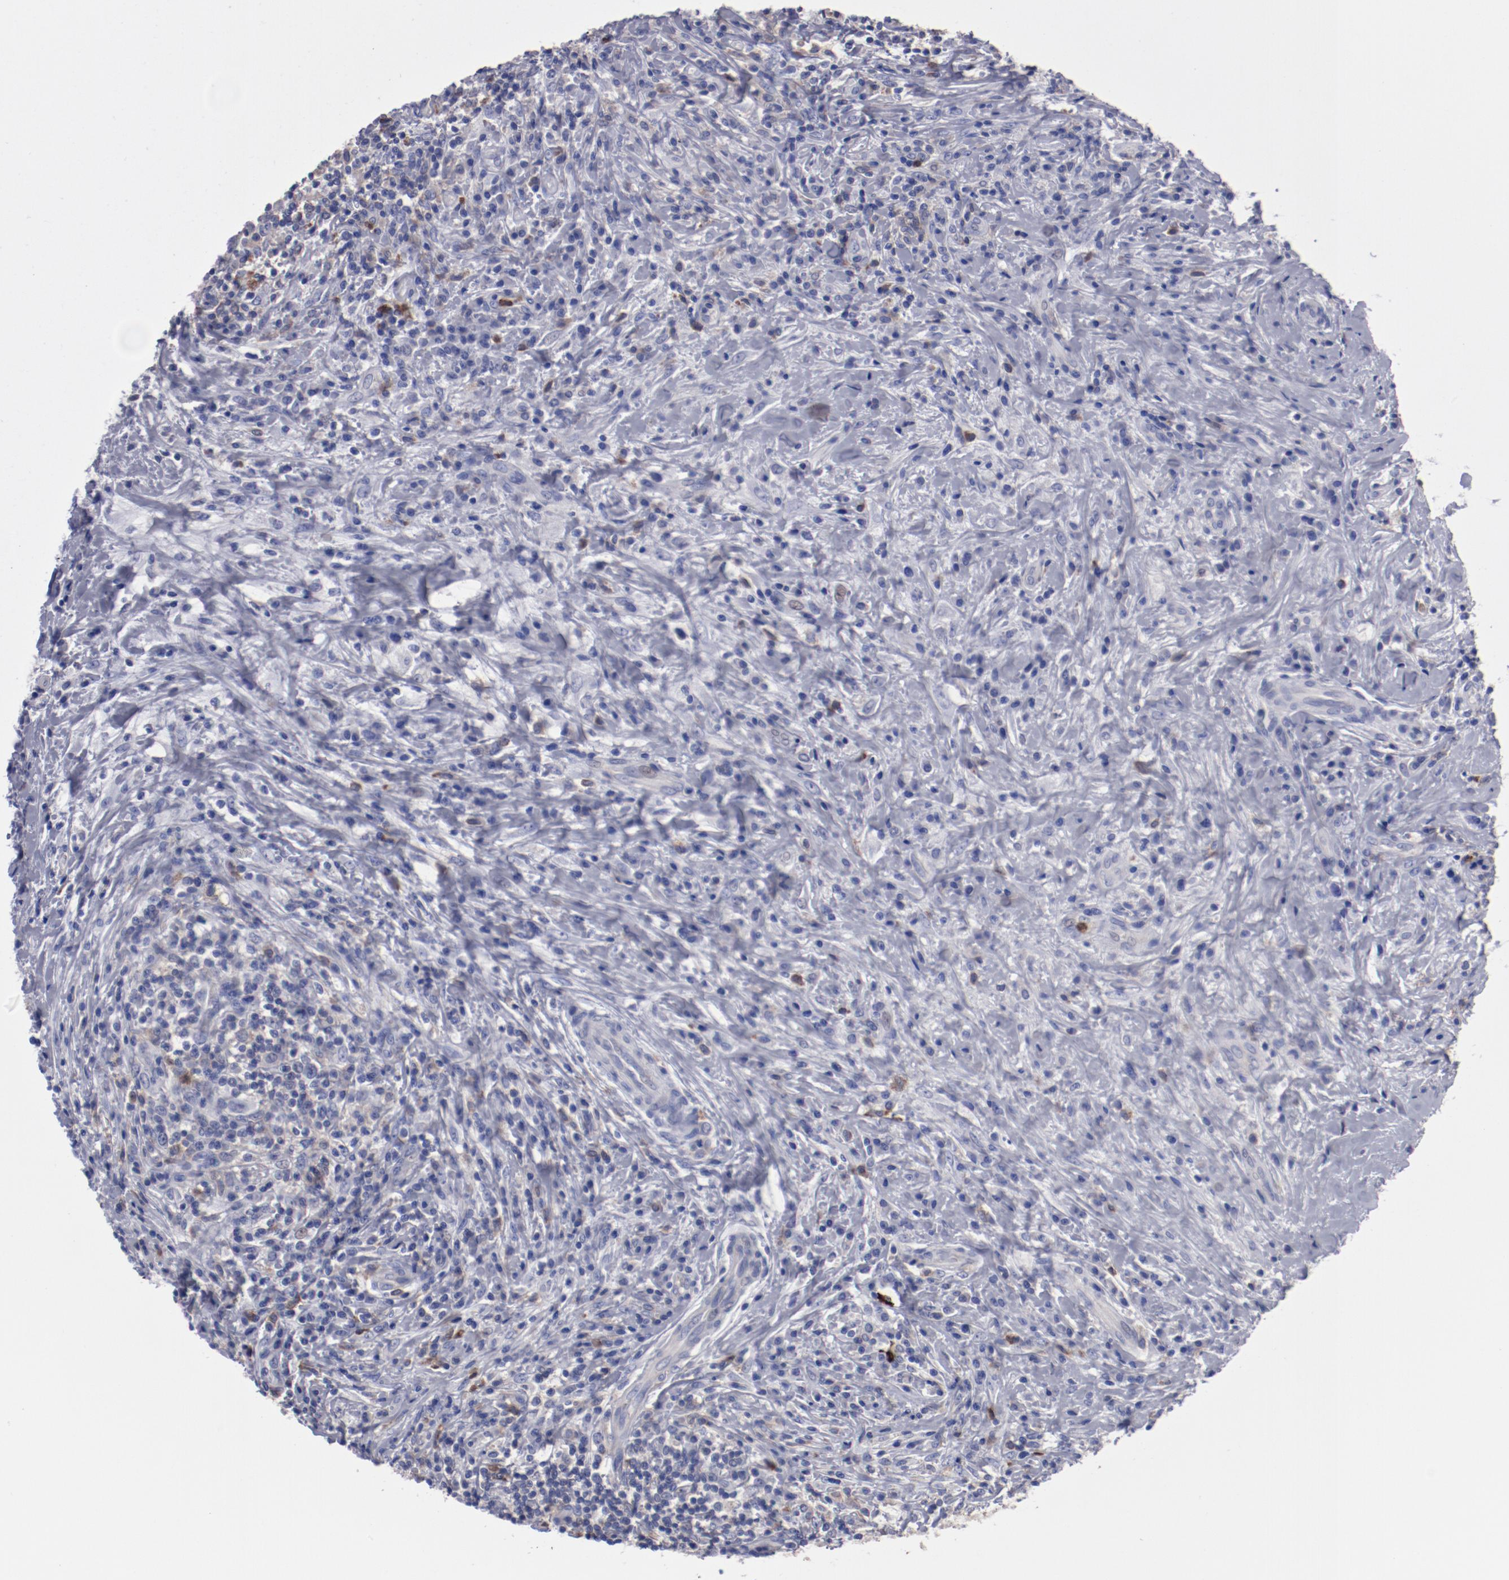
{"staining": {"intensity": "moderate", "quantity": "<25%", "location": "cytoplasmic/membranous"}, "tissue": "lymphoma", "cell_type": "Tumor cells", "image_type": "cancer", "snomed": [{"axis": "morphology", "description": "Hodgkin's disease, NOS"}, {"axis": "topography", "description": "Lymph node"}], "caption": "IHC of Hodgkin's disease reveals low levels of moderate cytoplasmic/membranous expression in approximately <25% of tumor cells.", "gene": "FGR", "patient": {"sex": "female", "age": 25}}